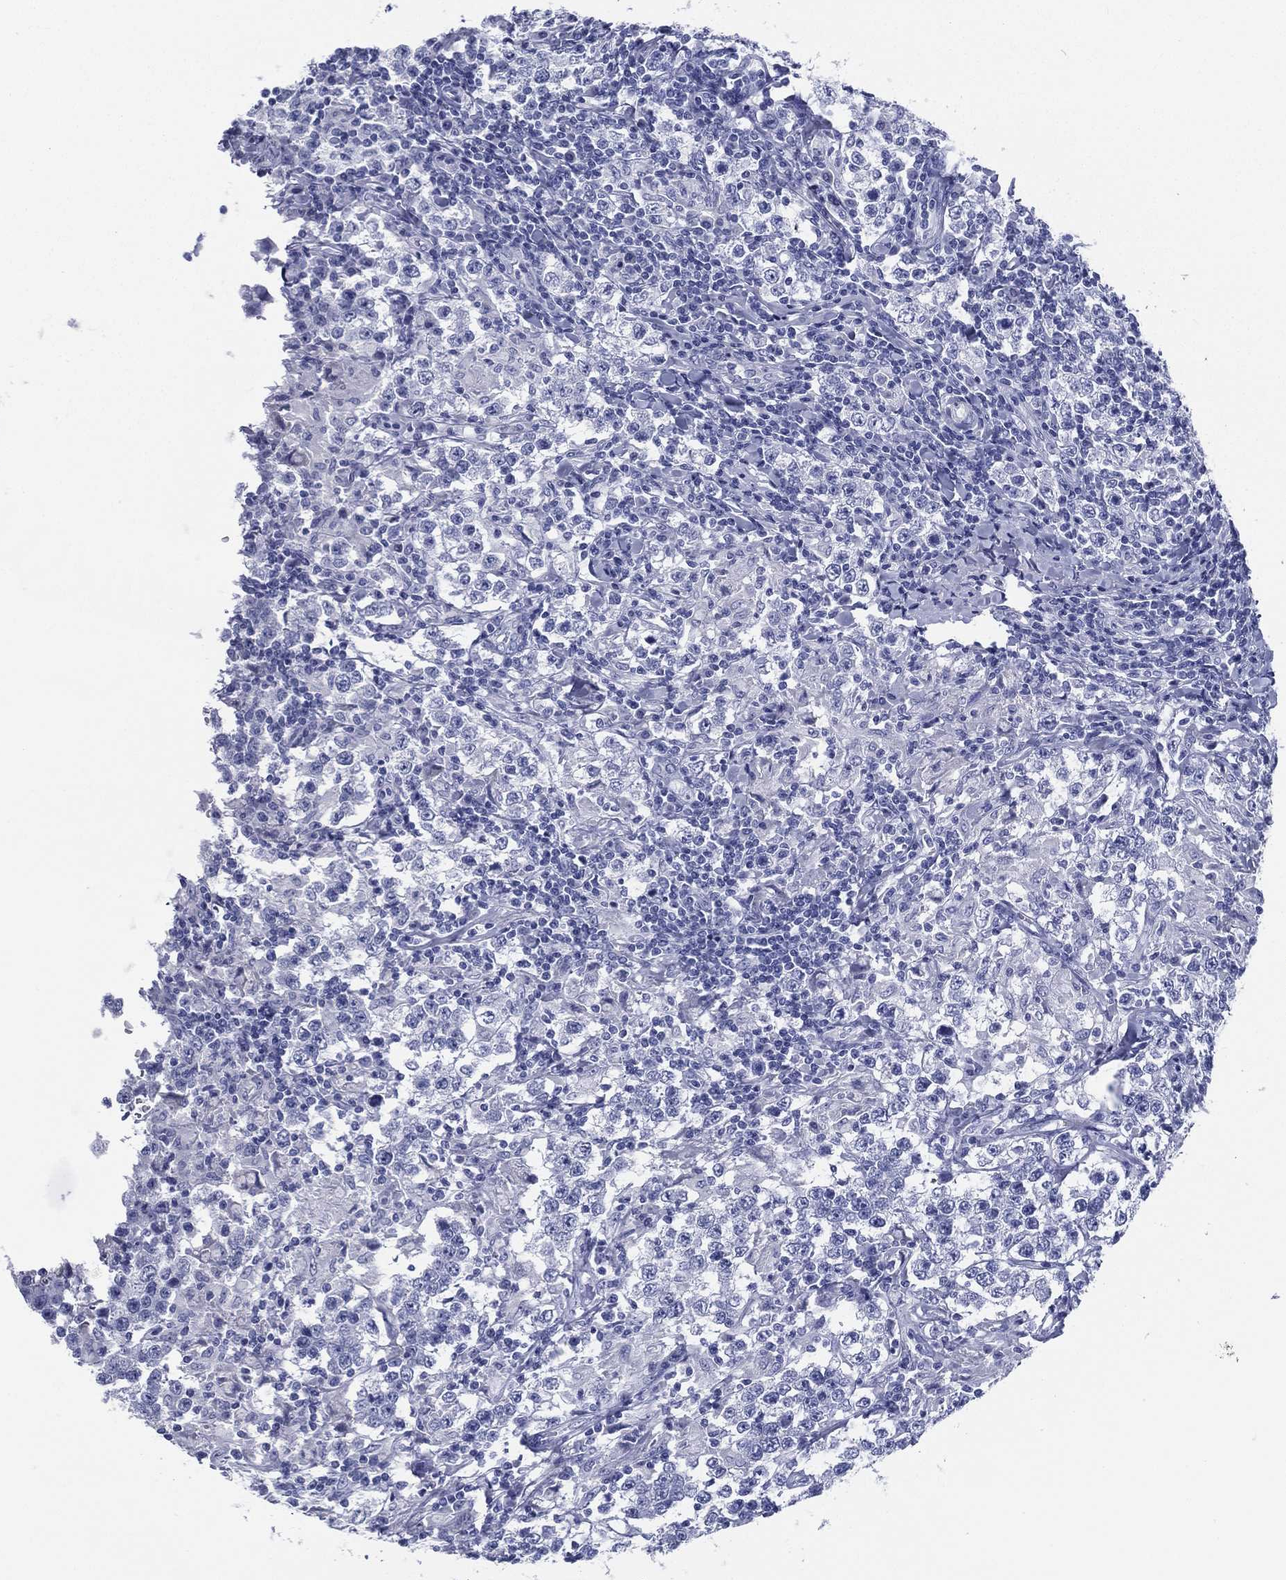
{"staining": {"intensity": "negative", "quantity": "none", "location": "none"}, "tissue": "testis cancer", "cell_type": "Tumor cells", "image_type": "cancer", "snomed": [{"axis": "morphology", "description": "Seminoma, NOS"}, {"axis": "morphology", "description": "Carcinoma, Embryonal, NOS"}, {"axis": "topography", "description": "Testis"}], "caption": "Immunohistochemistry histopathology image of neoplastic tissue: human testis cancer stained with DAB (3,3'-diaminobenzidine) exhibits no significant protein expression in tumor cells. (DAB (3,3'-diaminobenzidine) immunohistochemistry, high magnification).", "gene": "RSPH4A", "patient": {"sex": "male", "age": 41}}